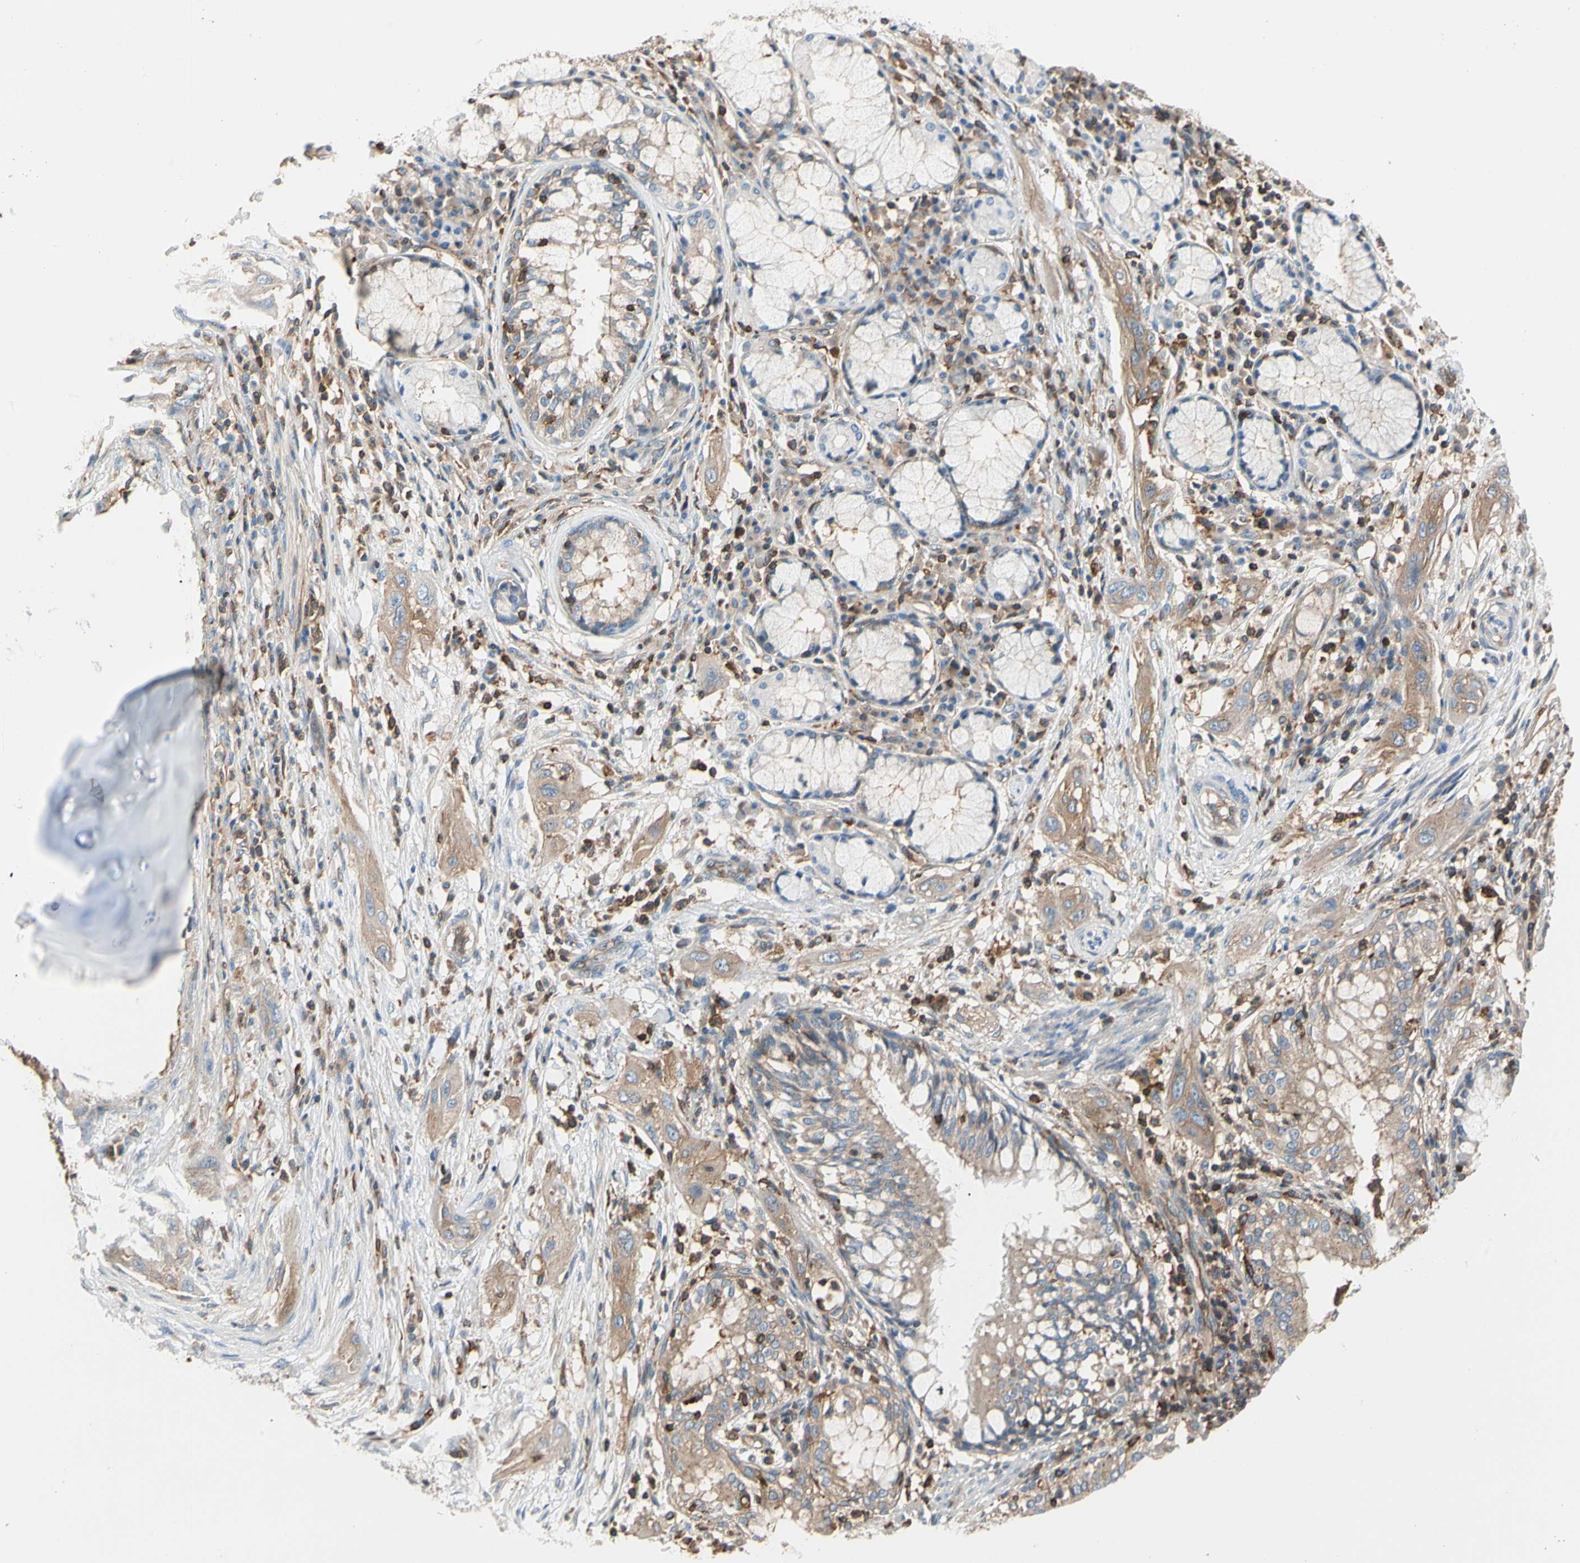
{"staining": {"intensity": "weak", "quantity": ">75%", "location": "cytoplasmic/membranous"}, "tissue": "lung cancer", "cell_type": "Tumor cells", "image_type": "cancer", "snomed": [{"axis": "morphology", "description": "Squamous cell carcinoma, NOS"}, {"axis": "topography", "description": "Lung"}], "caption": "DAB immunohistochemical staining of squamous cell carcinoma (lung) reveals weak cytoplasmic/membranous protein expression in about >75% of tumor cells. Nuclei are stained in blue.", "gene": "CAPZA2", "patient": {"sex": "female", "age": 47}}